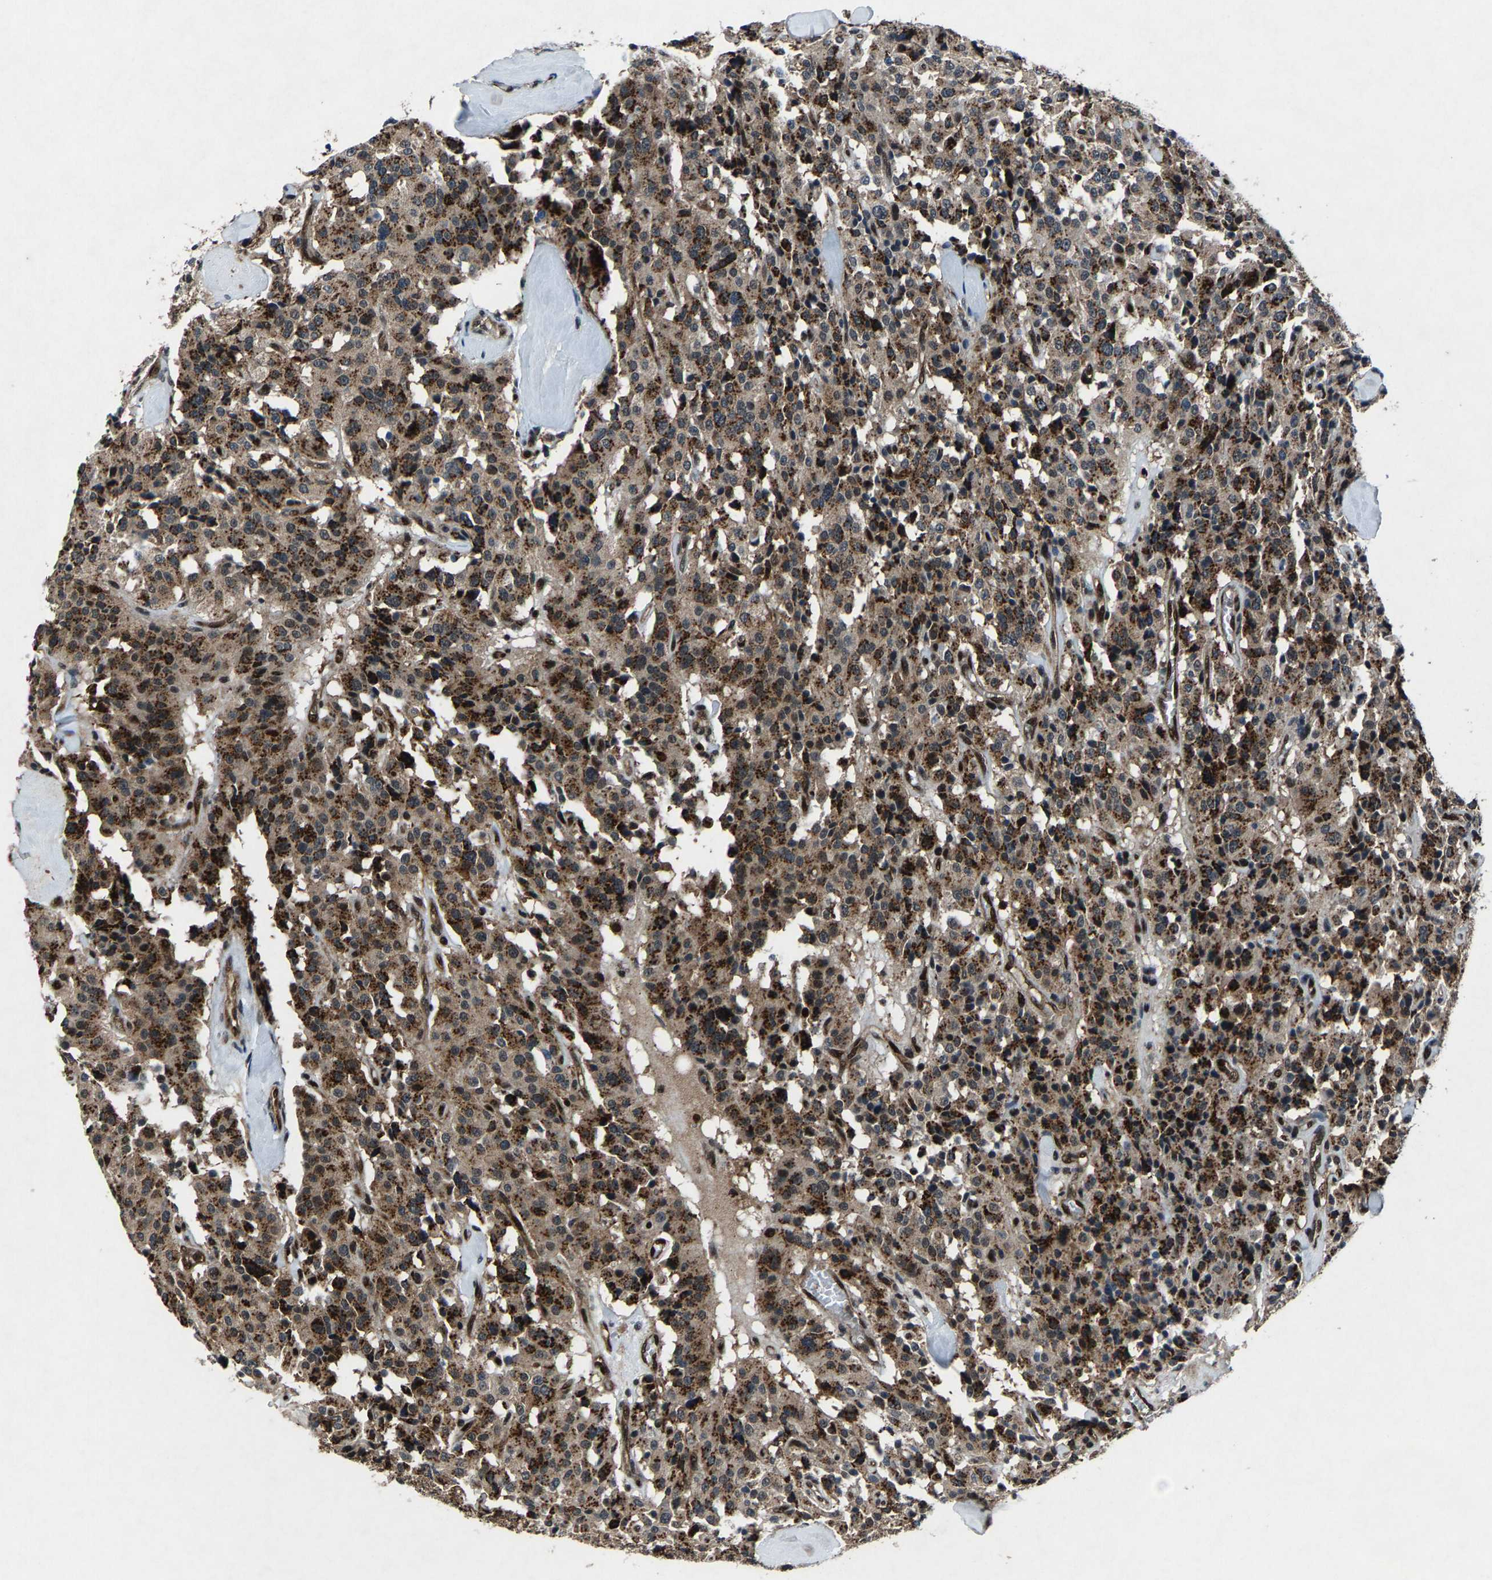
{"staining": {"intensity": "strong", "quantity": ">75%", "location": "cytoplasmic/membranous"}, "tissue": "carcinoid", "cell_type": "Tumor cells", "image_type": "cancer", "snomed": [{"axis": "morphology", "description": "Carcinoid, malignant, NOS"}, {"axis": "topography", "description": "Lung"}], "caption": "Brown immunohistochemical staining in human carcinoid (malignant) shows strong cytoplasmic/membranous positivity in about >75% of tumor cells.", "gene": "ATXN3", "patient": {"sex": "male", "age": 30}}